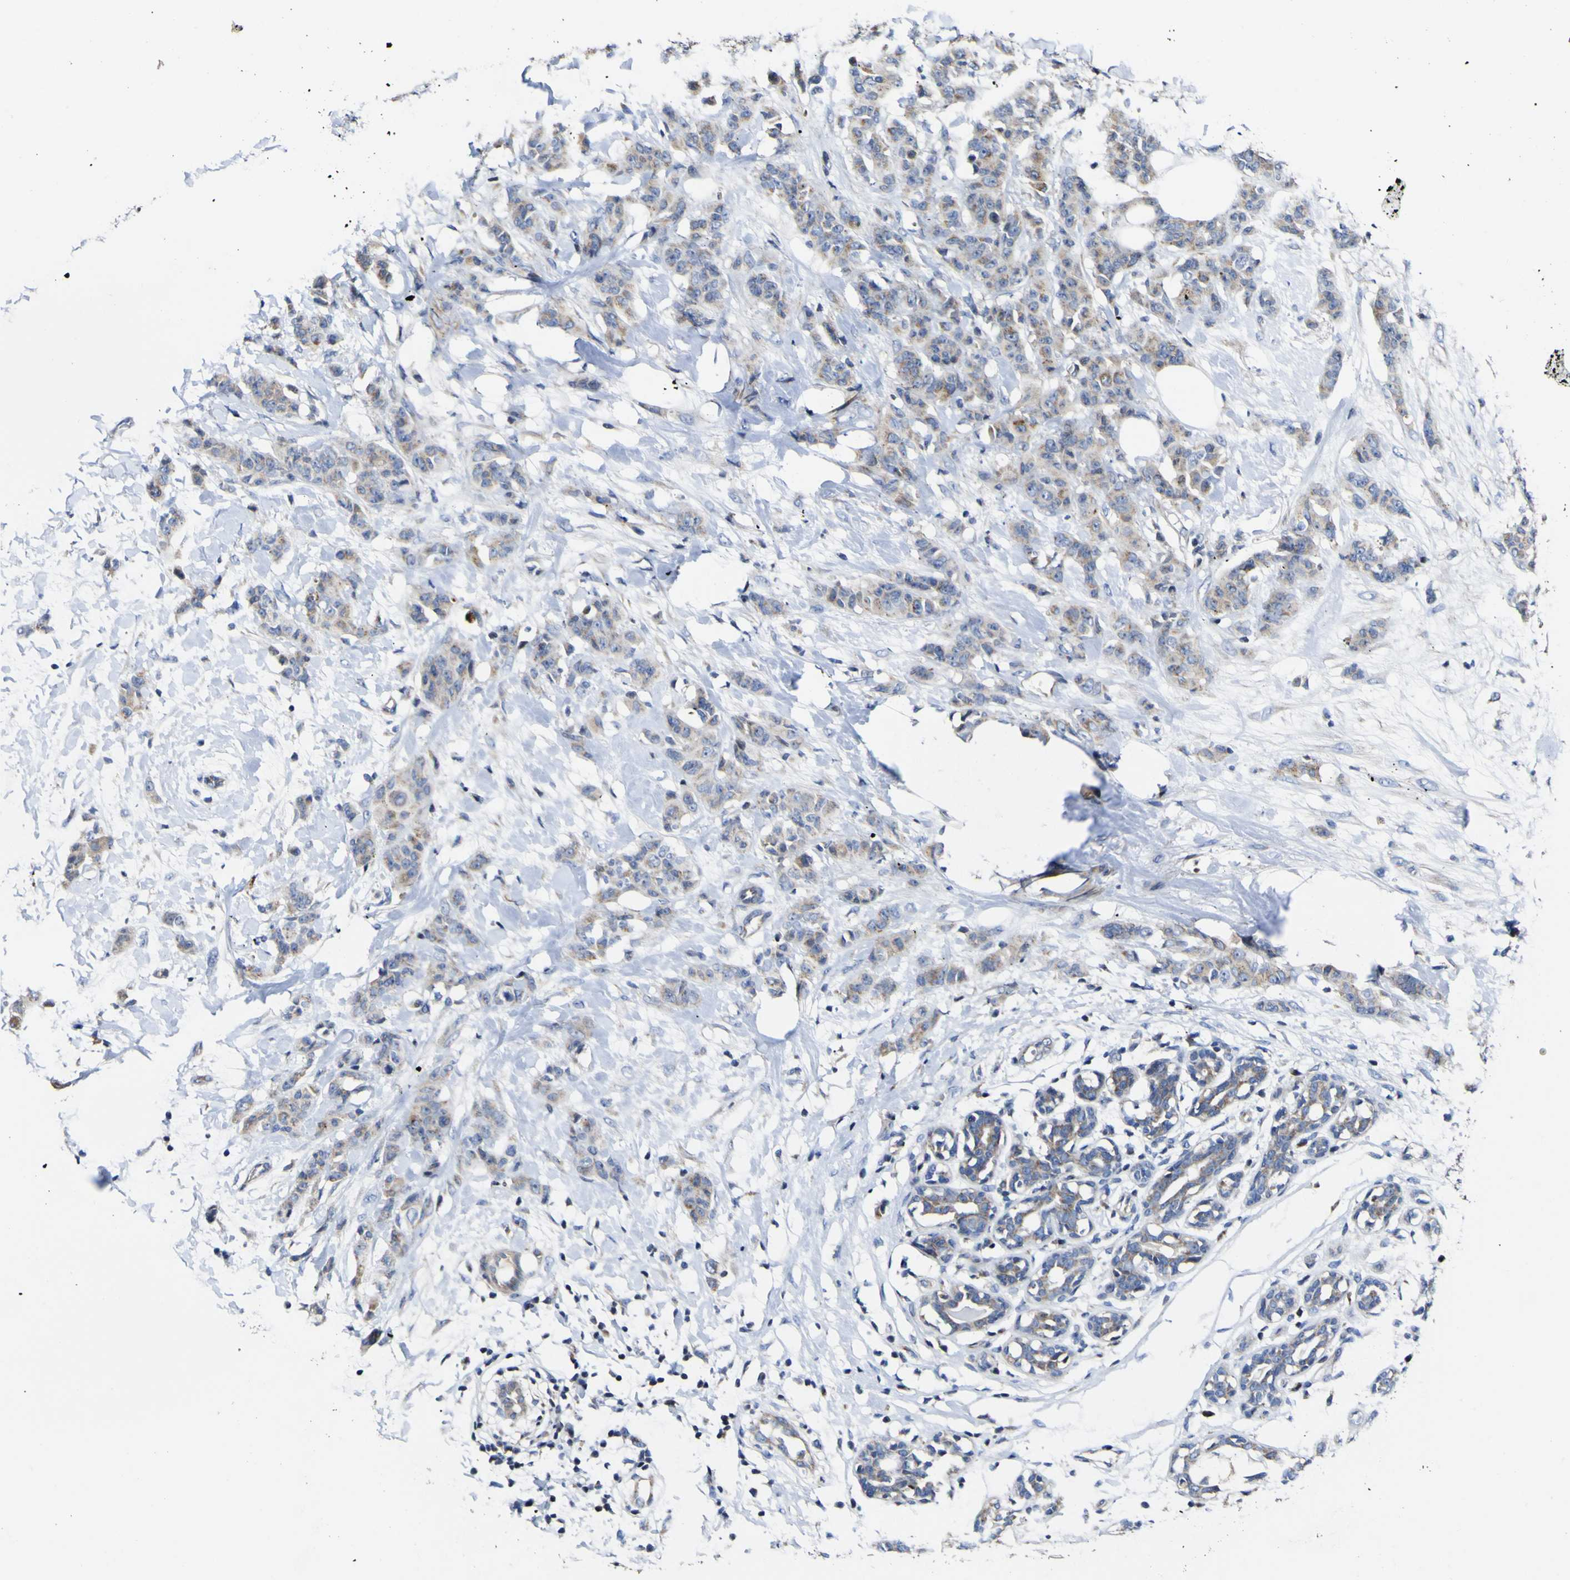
{"staining": {"intensity": "weak", "quantity": ">75%", "location": "cytoplasmic/membranous"}, "tissue": "breast cancer", "cell_type": "Tumor cells", "image_type": "cancer", "snomed": [{"axis": "morphology", "description": "Normal tissue, NOS"}, {"axis": "morphology", "description": "Duct carcinoma"}, {"axis": "topography", "description": "Breast"}], "caption": "Human intraductal carcinoma (breast) stained with a protein marker exhibits weak staining in tumor cells.", "gene": "CCDC90B", "patient": {"sex": "female", "age": 40}}